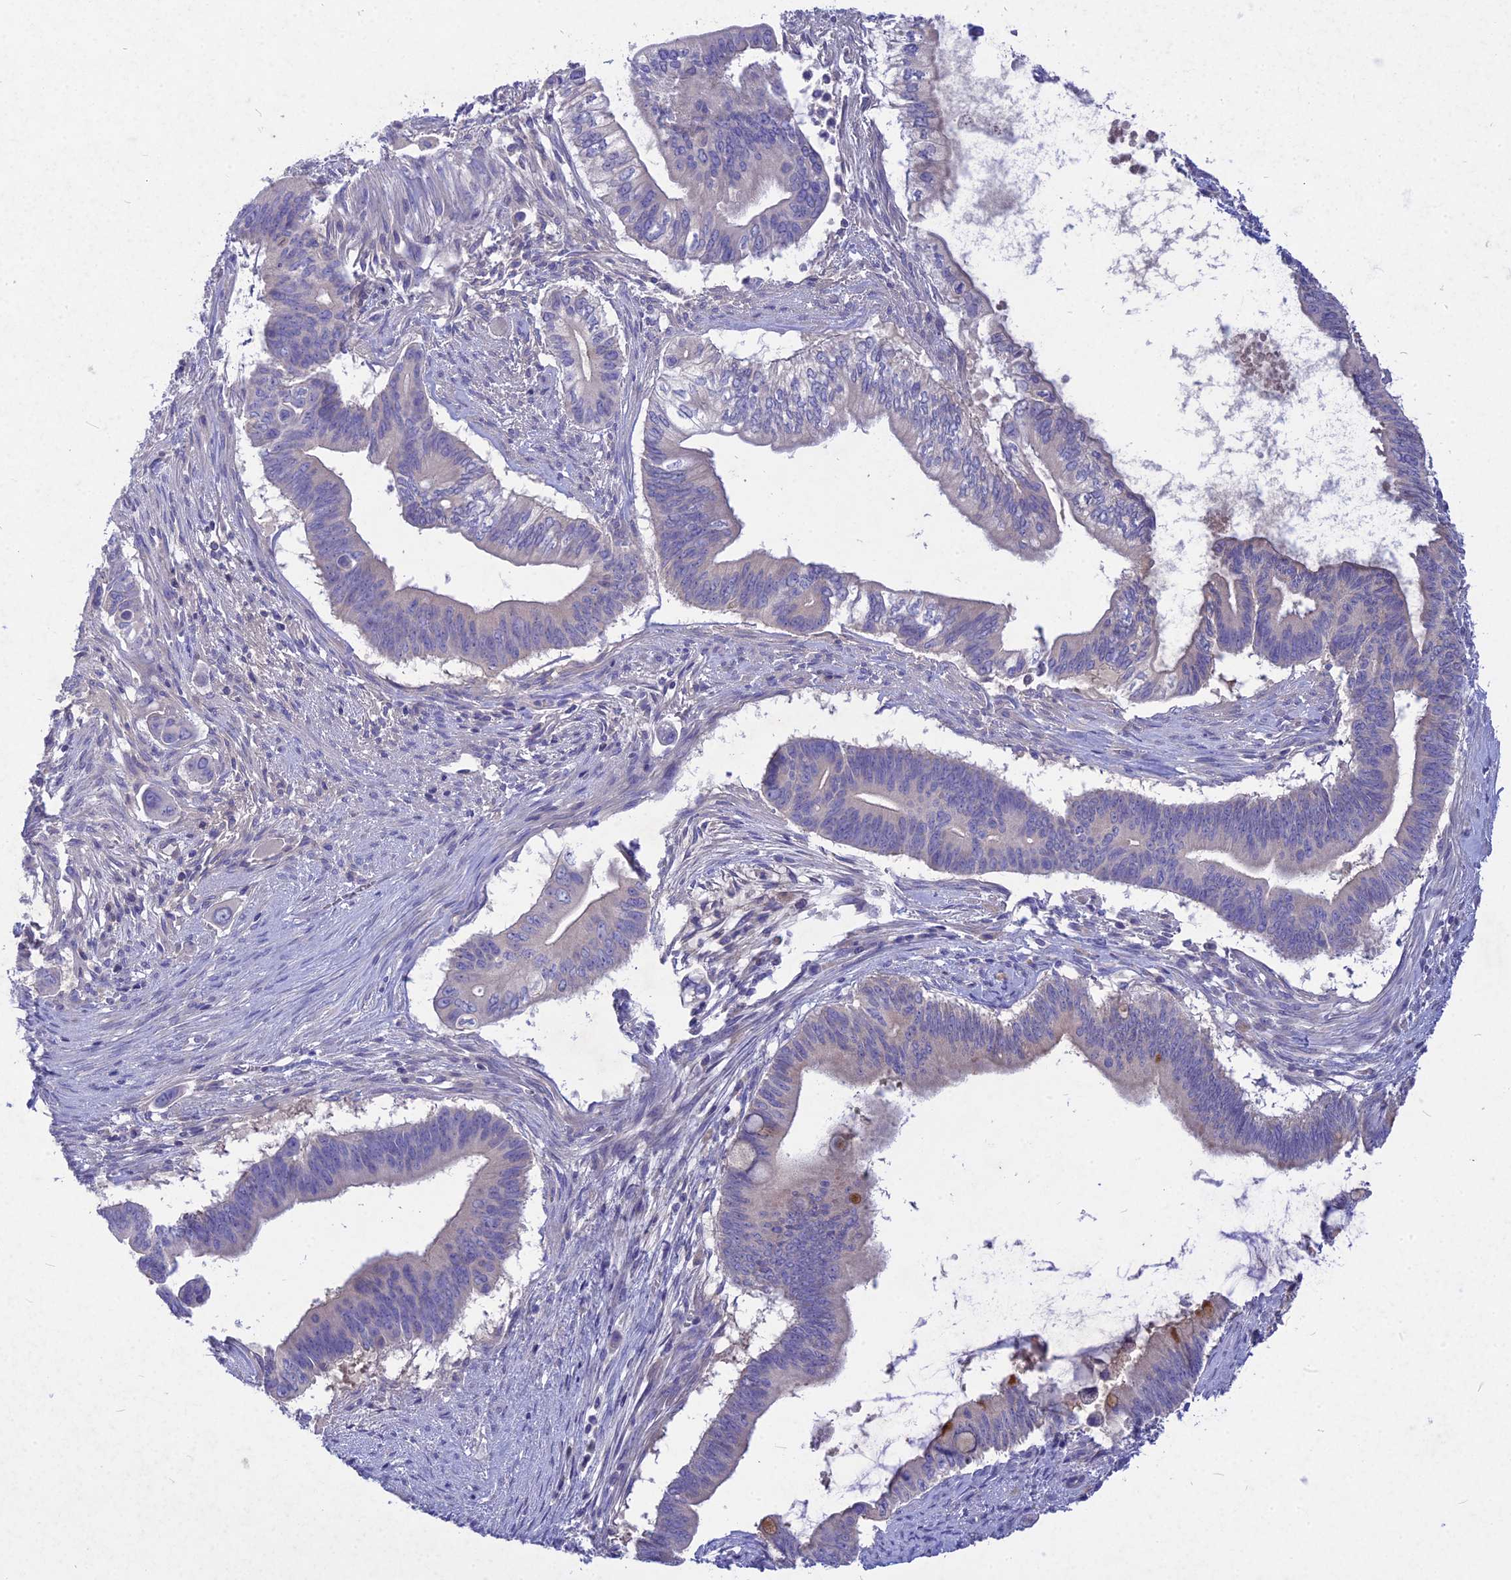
{"staining": {"intensity": "negative", "quantity": "none", "location": "none"}, "tissue": "pancreatic cancer", "cell_type": "Tumor cells", "image_type": "cancer", "snomed": [{"axis": "morphology", "description": "Adenocarcinoma, NOS"}, {"axis": "topography", "description": "Pancreas"}], "caption": "Immunohistochemical staining of human pancreatic cancer (adenocarcinoma) exhibits no significant positivity in tumor cells. (Brightfield microscopy of DAB immunohistochemistry (IHC) at high magnification).", "gene": "DEFB119", "patient": {"sex": "male", "age": 68}}